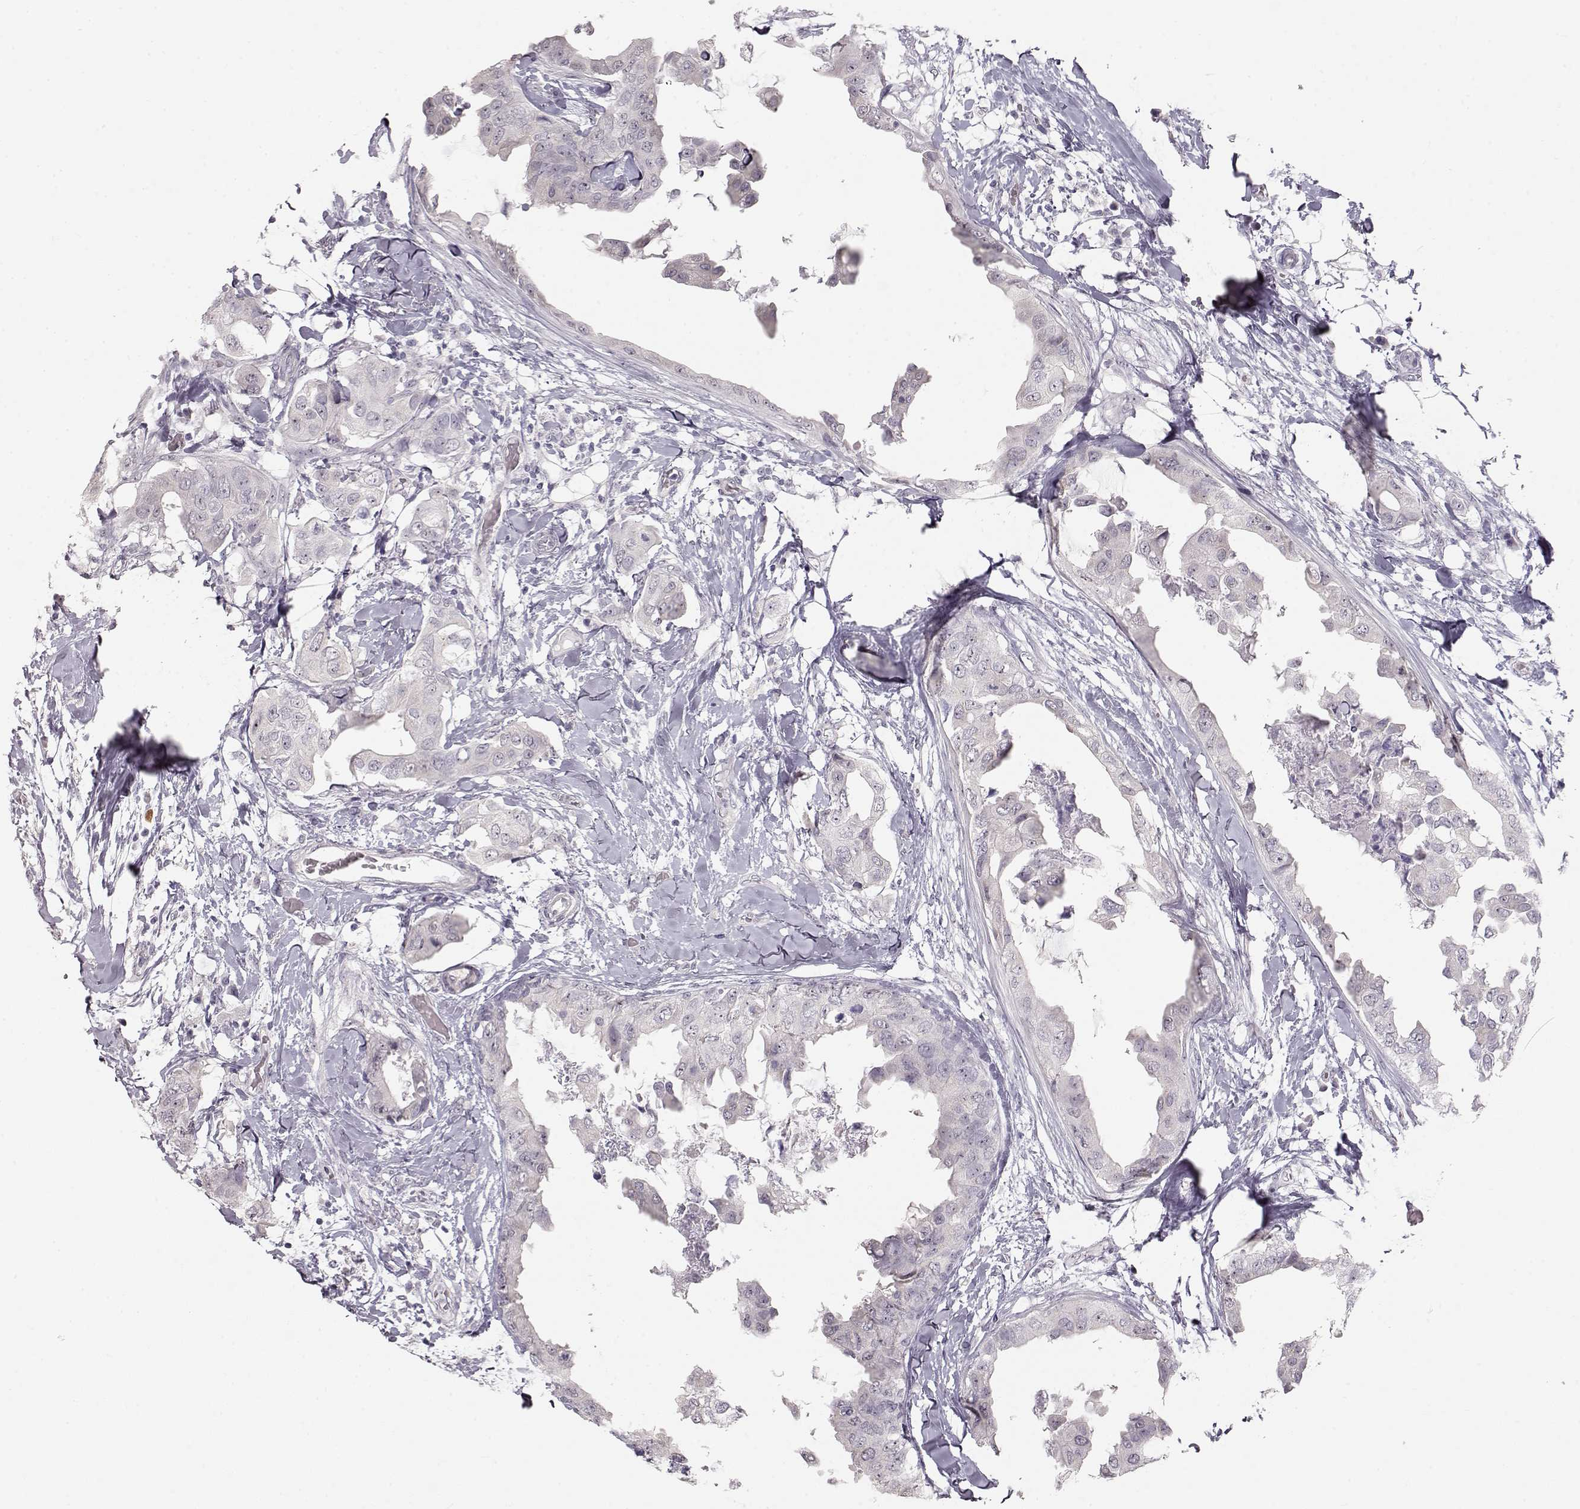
{"staining": {"intensity": "negative", "quantity": "none", "location": "none"}, "tissue": "breast cancer", "cell_type": "Tumor cells", "image_type": "cancer", "snomed": [{"axis": "morphology", "description": "Normal tissue, NOS"}, {"axis": "morphology", "description": "Duct carcinoma"}, {"axis": "topography", "description": "Breast"}], "caption": "Tumor cells are negative for brown protein staining in breast intraductal carcinoma.", "gene": "FAM205A", "patient": {"sex": "female", "age": 40}}